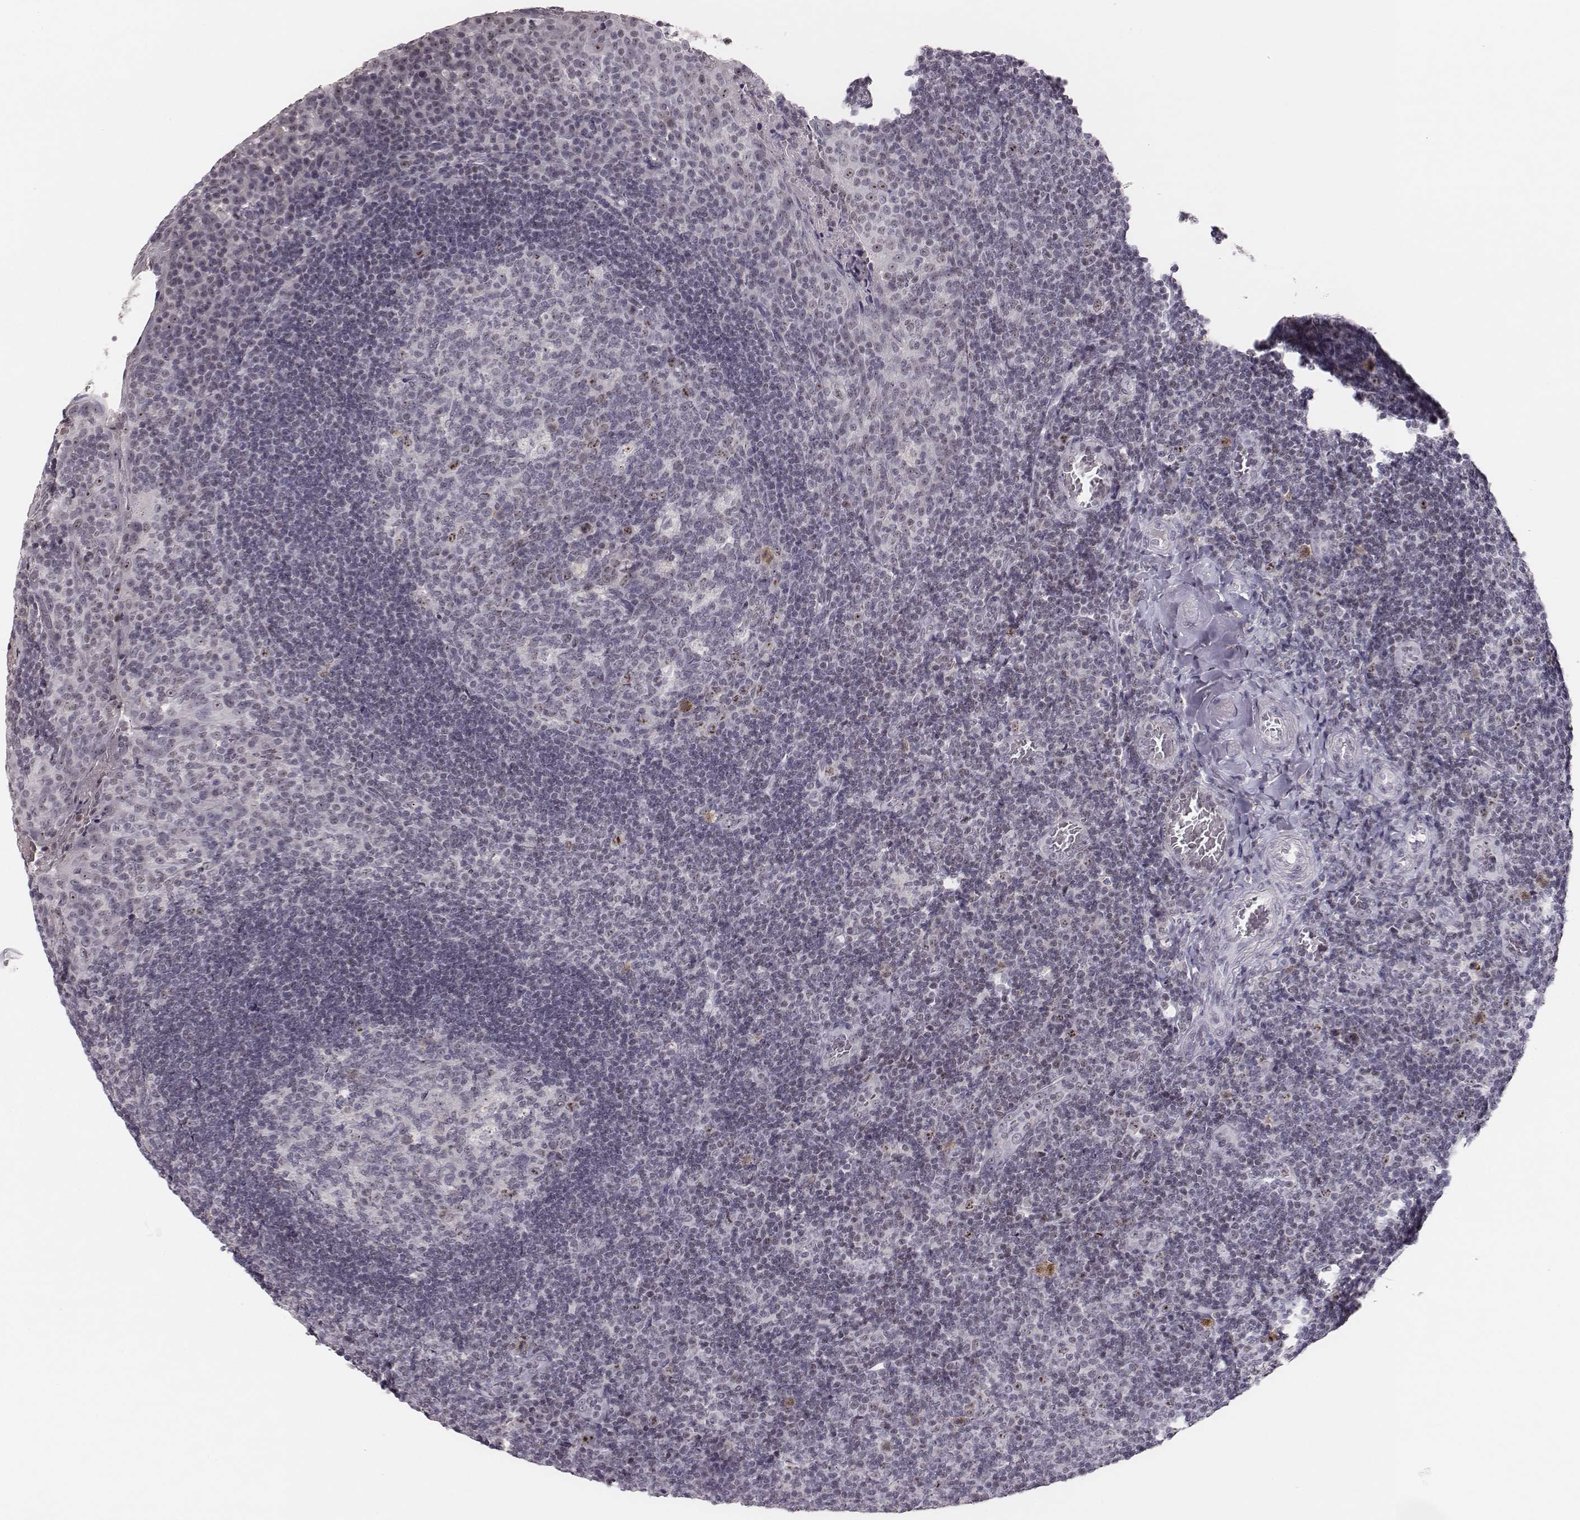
{"staining": {"intensity": "strong", "quantity": "<25%", "location": "nuclear"}, "tissue": "tonsil", "cell_type": "Germinal center cells", "image_type": "normal", "snomed": [{"axis": "morphology", "description": "Normal tissue, NOS"}, {"axis": "topography", "description": "Tonsil"}], "caption": "Tonsil stained with IHC demonstrates strong nuclear positivity in approximately <25% of germinal center cells.", "gene": "NIFK", "patient": {"sex": "male", "age": 17}}